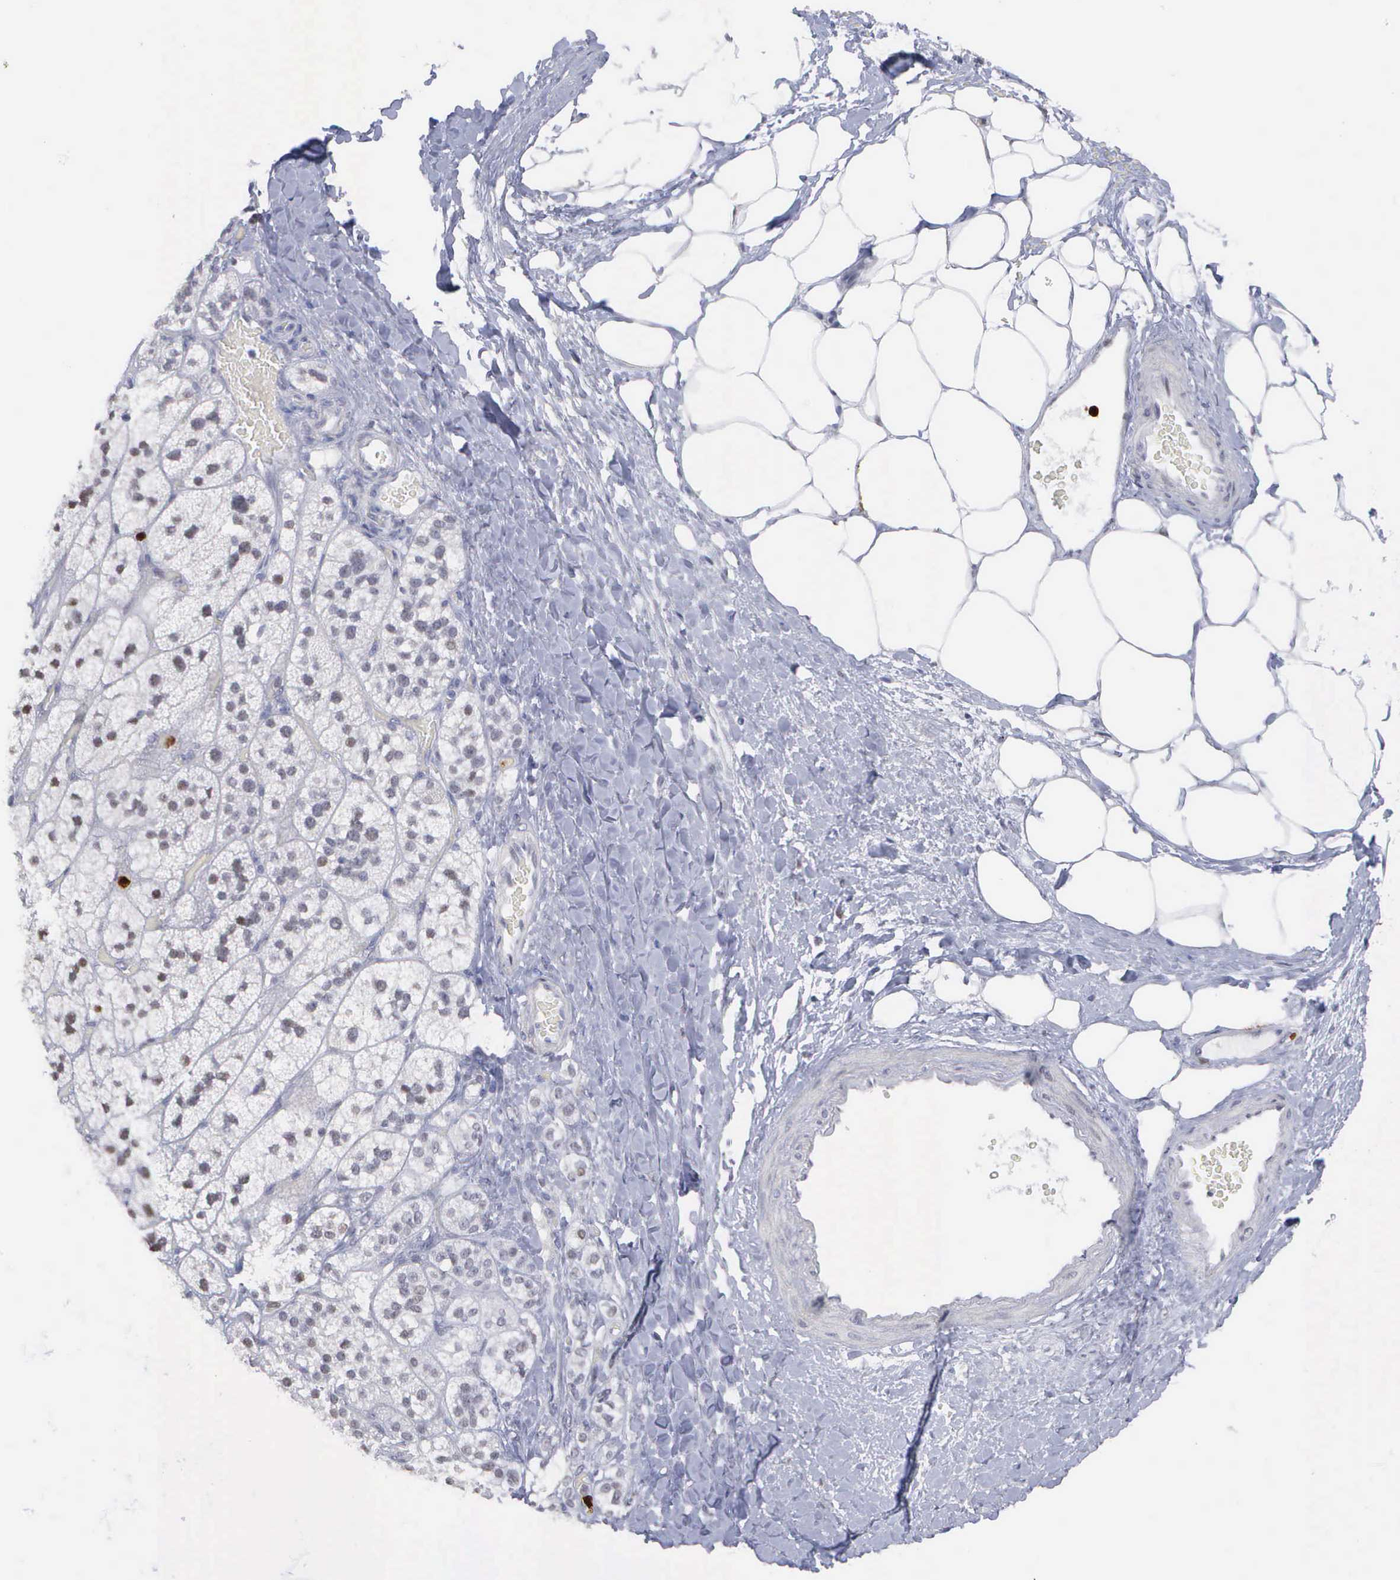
{"staining": {"intensity": "negative", "quantity": "none", "location": "none"}, "tissue": "adrenal gland", "cell_type": "Glandular cells", "image_type": "normal", "snomed": [{"axis": "morphology", "description": "Normal tissue, NOS"}, {"axis": "topography", "description": "Adrenal gland"}], "caption": "IHC of benign human adrenal gland reveals no positivity in glandular cells. (DAB (3,3'-diaminobenzidine) IHC with hematoxylin counter stain).", "gene": "SPIN3", "patient": {"sex": "male", "age": 57}}